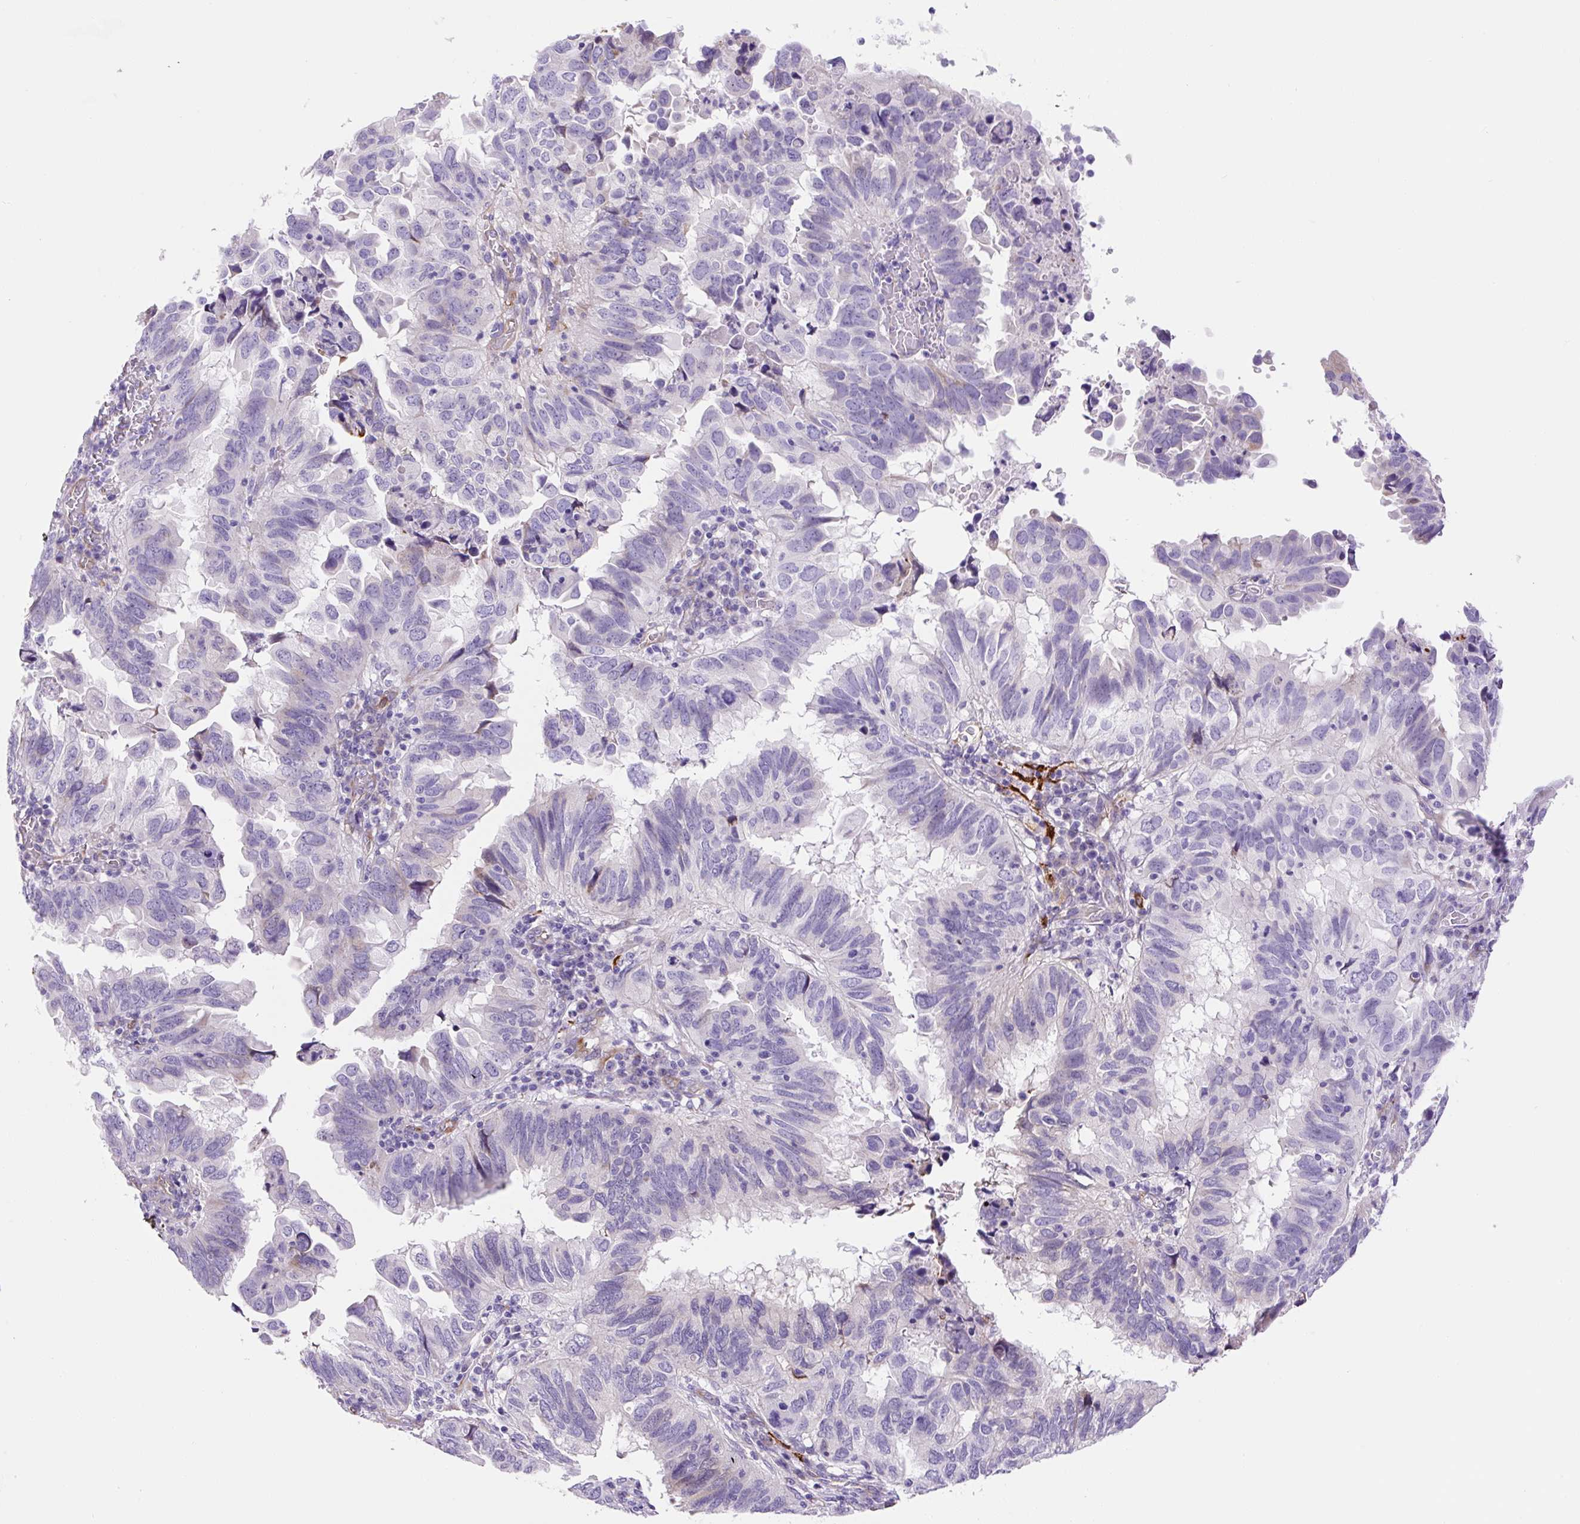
{"staining": {"intensity": "negative", "quantity": "none", "location": "none"}, "tissue": "endometrial cancer", "cell_type": "Tumor cells", "image_type": "cancer", "snomed": [{"axis": "morphology", "description": "Adenocarcinoma, NOS"}, {"axis": "topography", "description": "Uterus"}], "caption": "Immunohistochemical staining of endometrial cancer (adenocarcinoma) shows no significant positivity in tumor cells. (Brightfield microscopy of DAB (3,3'-diaminobenzidine) IHC at high magnification).", "gene": "ASB4", "patient": {"sex": "female", "age": 77}}